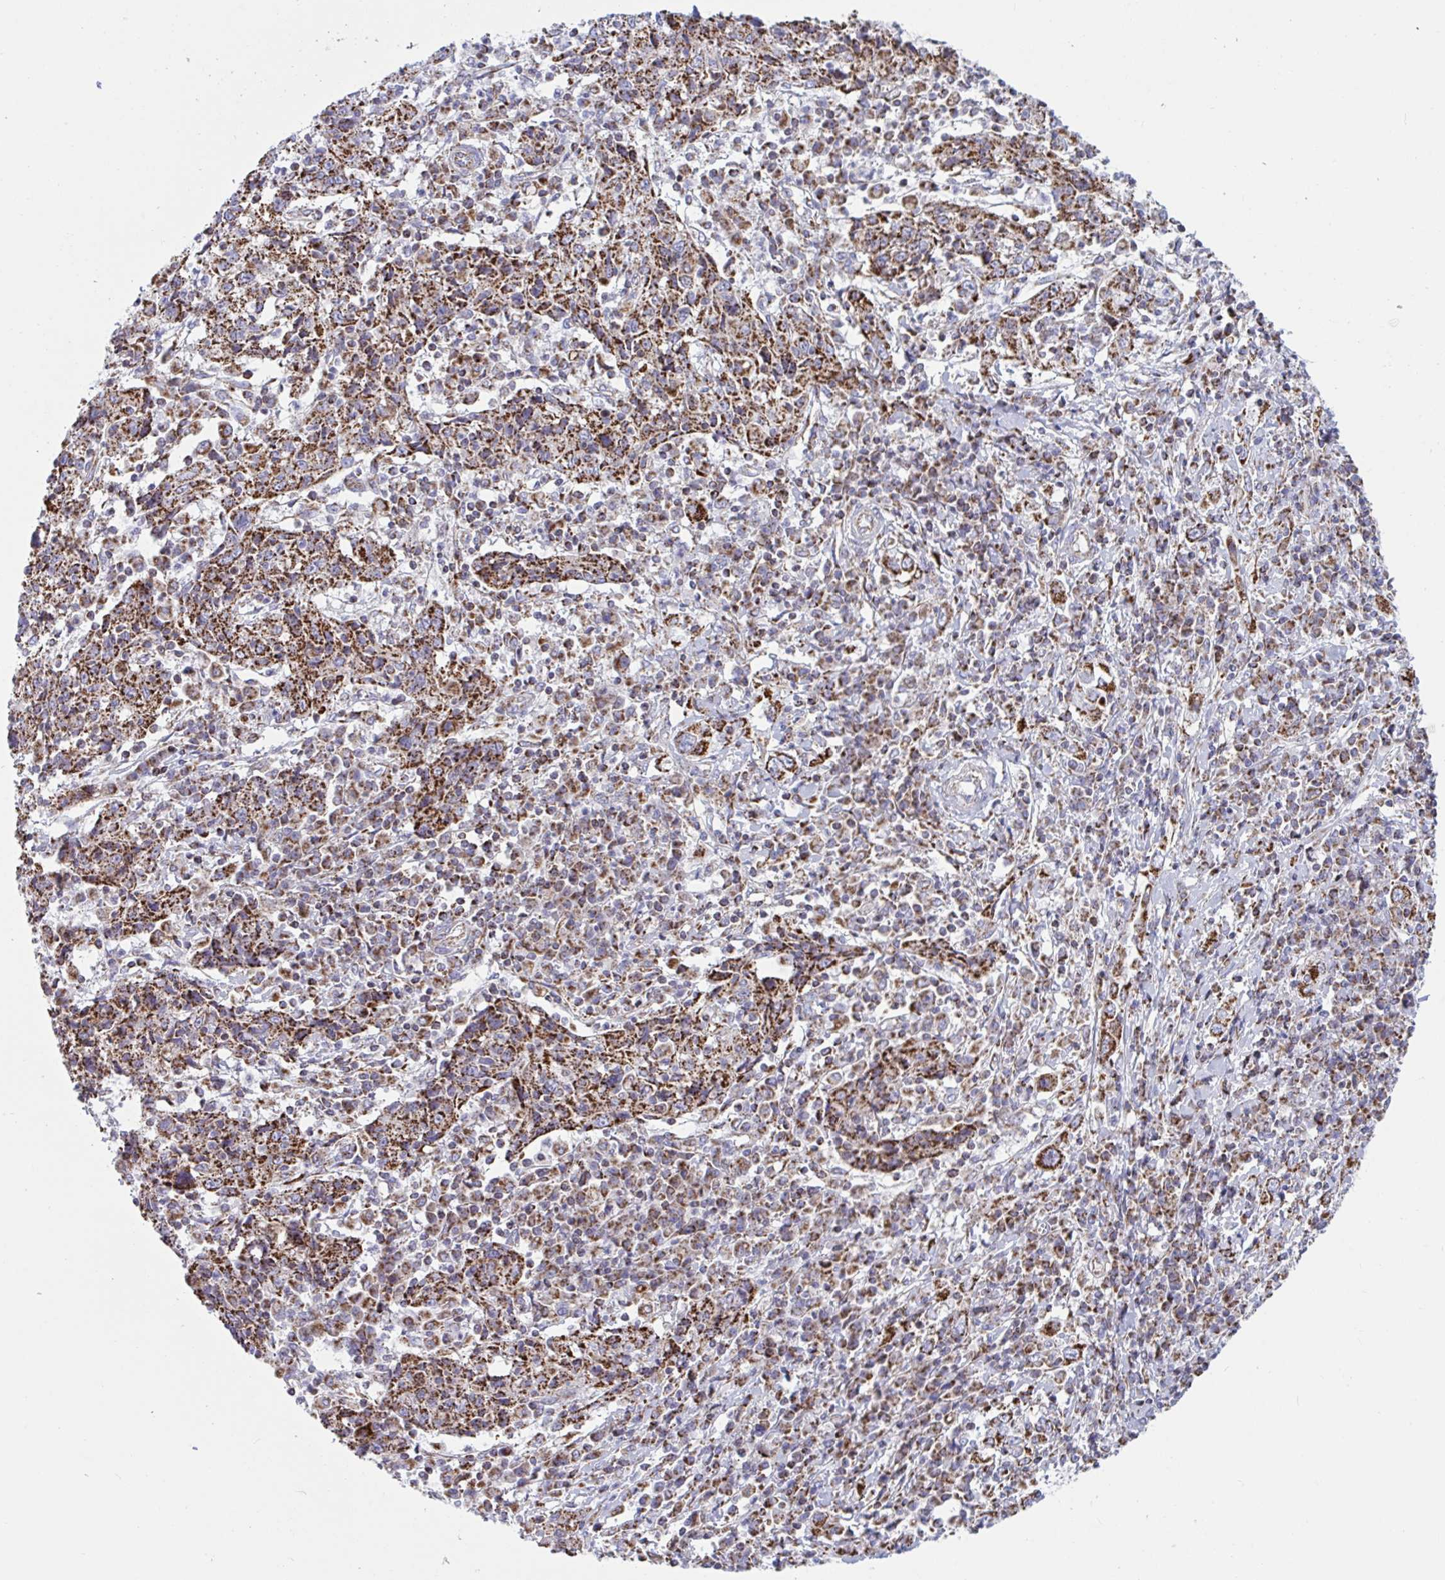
{"staining": {"intensity": "strong", "quantity": ">75%", "location": "cytoplasmic/membranous"}, "tissue": "cervical cancer", "cell_type": "Tumor cells", "image_type": "cancer", "snomed": [{"axis": "morphology", "description": "Squamous cell carcinoma, NOS"}, {"axis": "topography", "description": "Cervix"}], "caption": "Cervical squamous cell carcinoma stained for a protein (brown) reveals strong cytoplasmic/membranous positive staining in approximately >75% of tumor cells.", "gene": "HSPE1", "patient": {"sex": "female", "age": 46}}